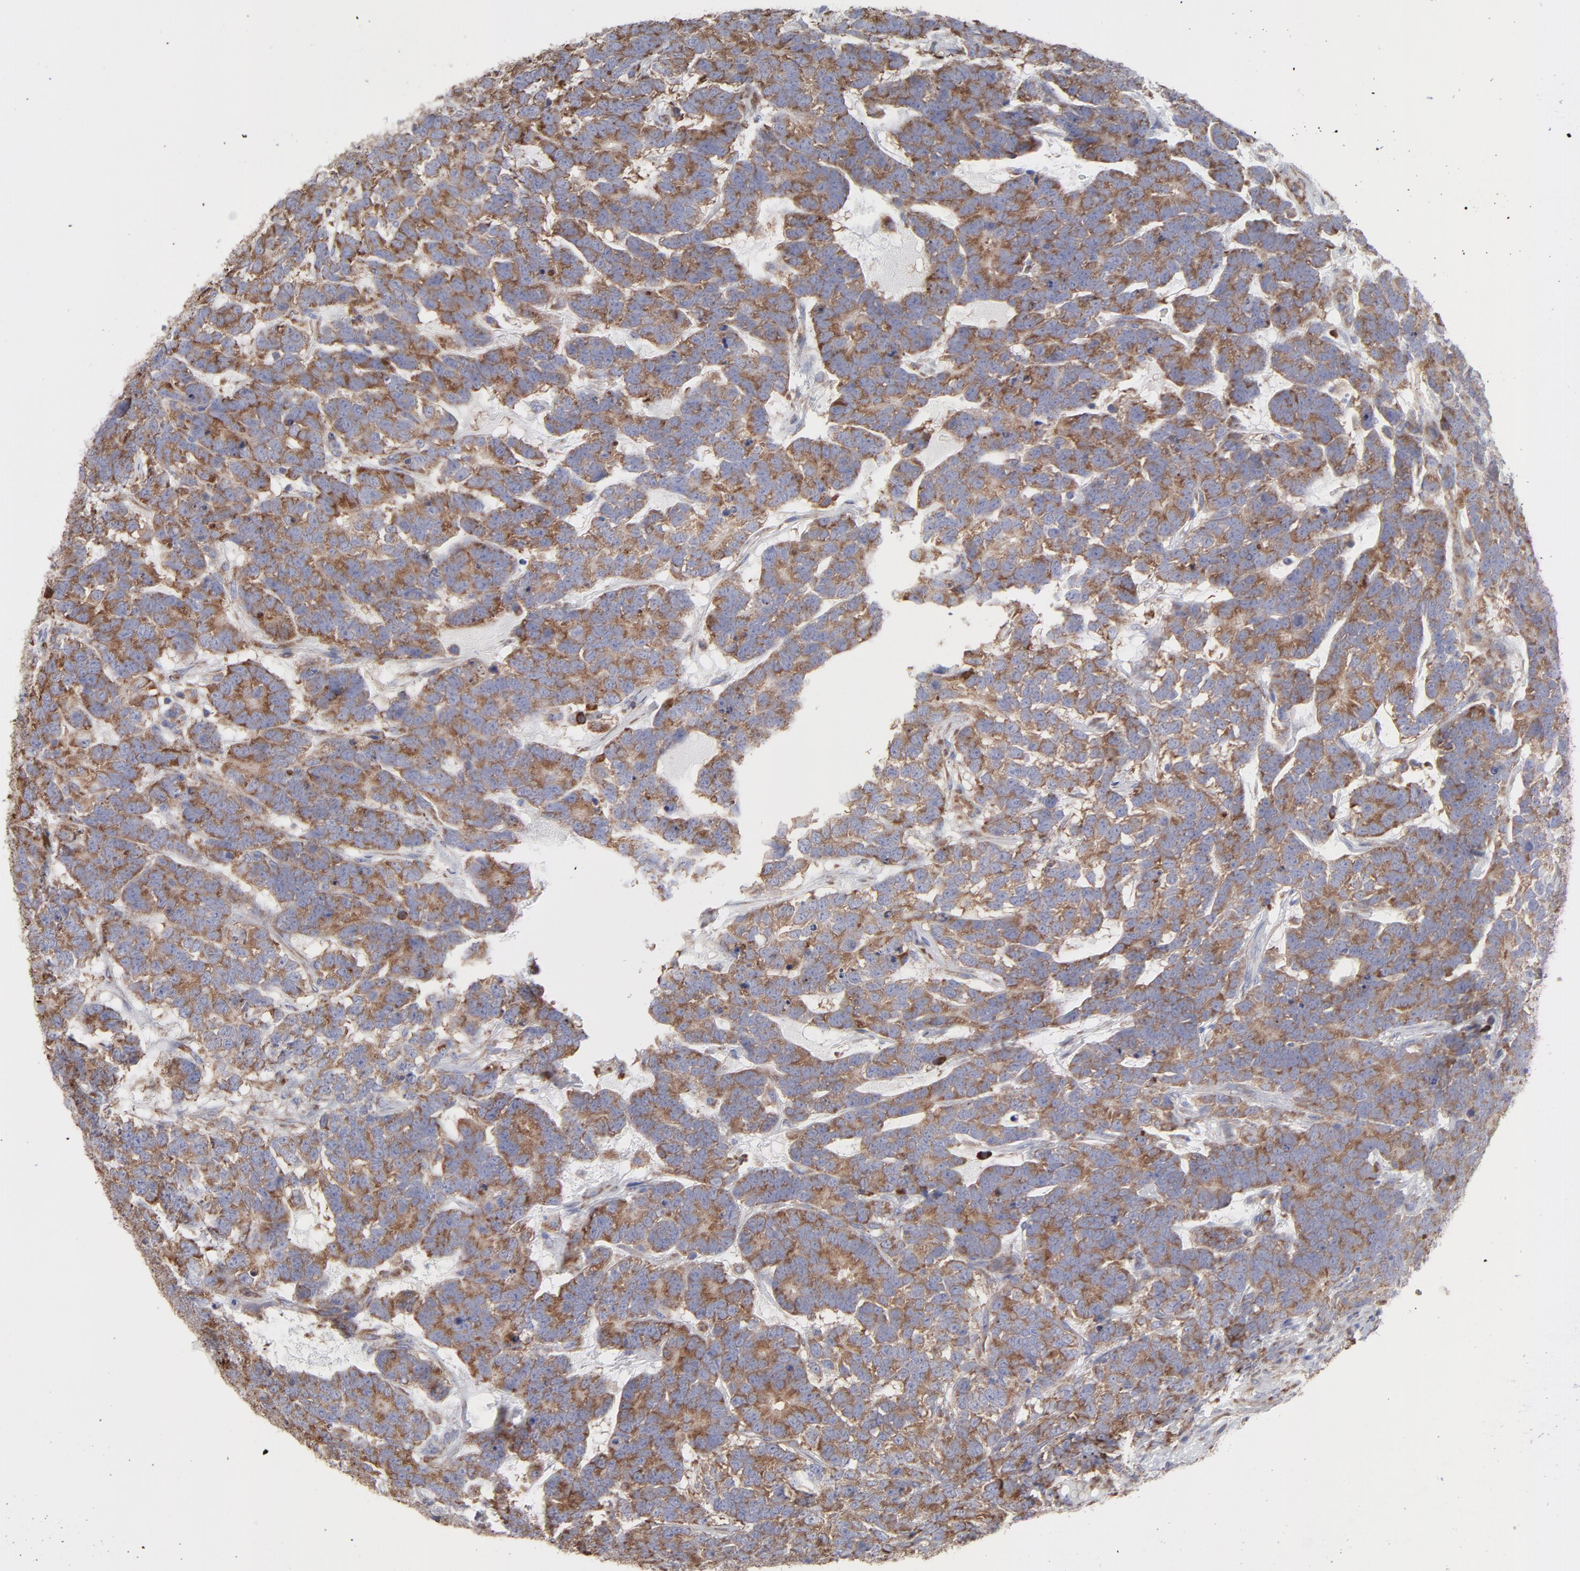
{"staining": {"intensity": "moderate", "quantity": ">75%", "location": "cytoplasmic/membranous"}, "tissue": "testis cancer", "cell_type": "Tumor cells", "image_type": "cancer", "snomed": [{"axis": "morphology", "description": "Carcinoma, Embryonal, NOS"}, {"axis": "topography", "description": "Testis"}], "caption": "Immunohistochemical staining of testis embryonal carcinoma exhibits moderate cytoplasmic/membranous protein expression in approximately >75% of tumor cells. (DAB (3,3'-diaminobenzidine) IHC with brightfield microscopy, high magnification).", "gene": "RPL3", "patient": {"sex": "male", "age": 26}}